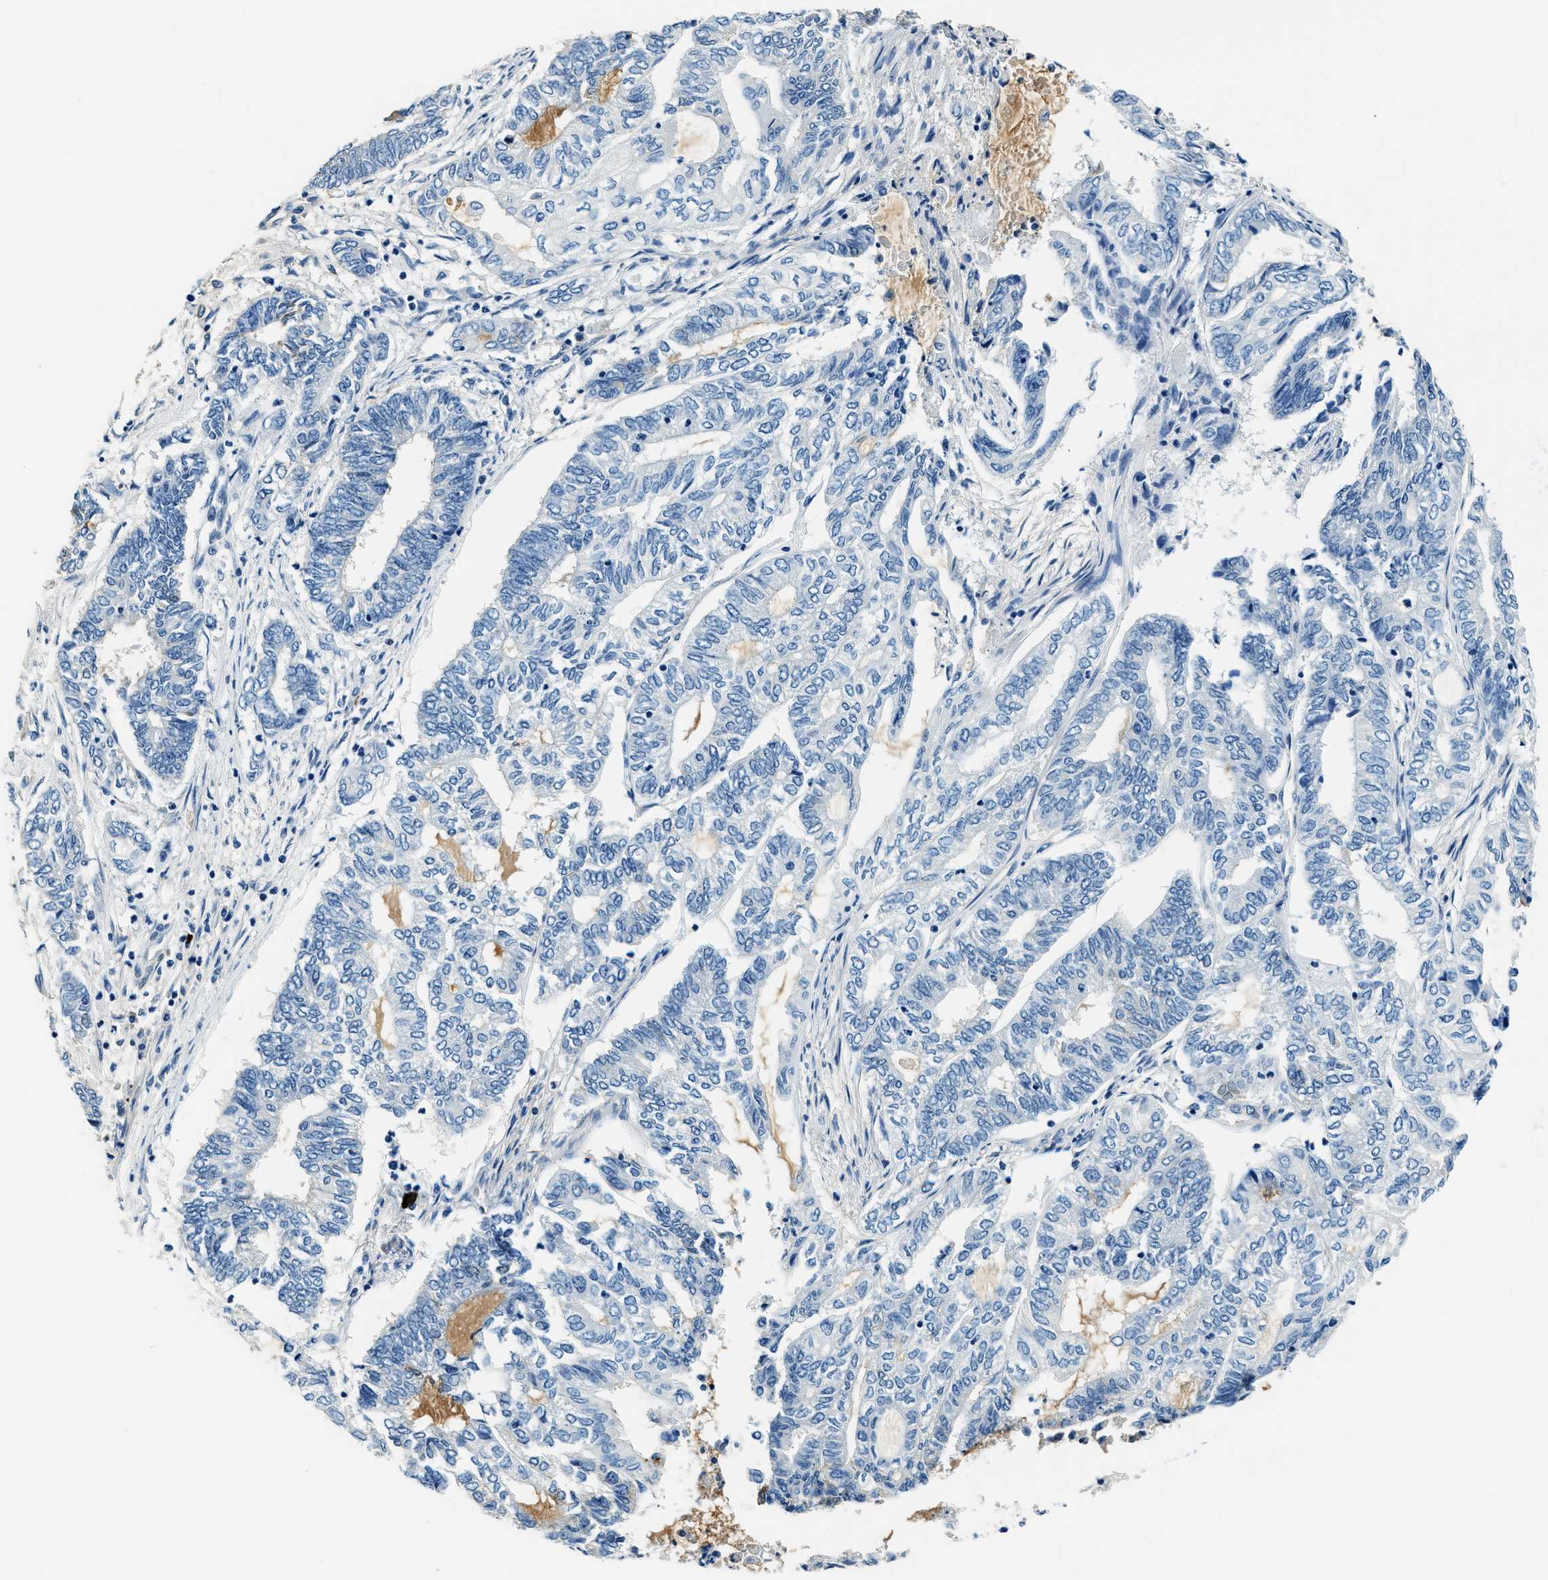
{"staining": {"intensity": "negative", "quantity": "none", "location": "none"}, "tissue": "endometrial cancer", "cell_type": "Tumor cells", "image_type": "cancer", "snomed": [{"axis": "morphology", "description": "Adenocarcinoma, NOS"}, {"axis": "topography", "description": "Uterus"}, {"axis": "topography", "description": "Endometrium"}], "caption": "Immunohistochemistry (IHC) of human endometrial adenocarcinoma displays no staining in tumor cells.", "gene": "TMEM186", "patient": {"sex": "female", "age": 70}}